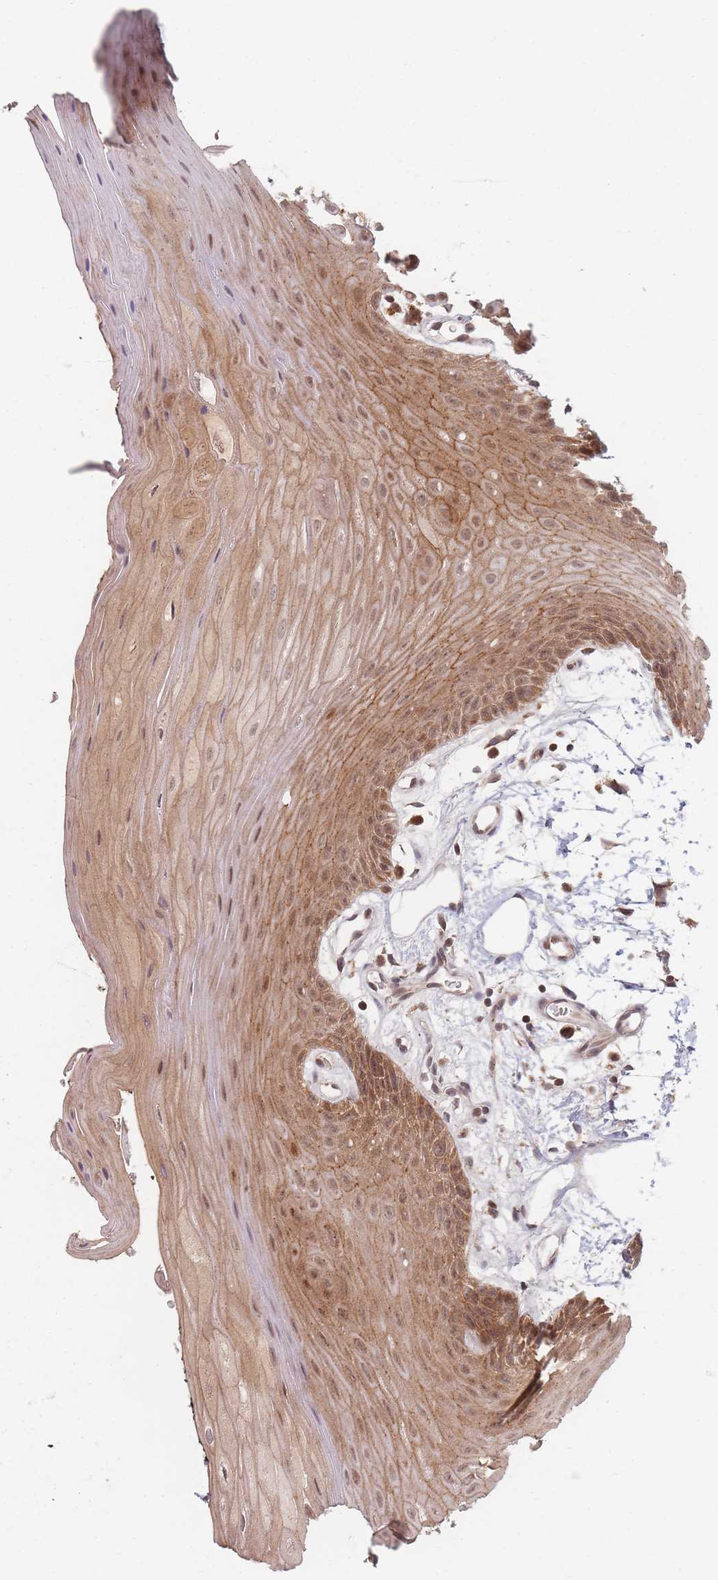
{"staining": {"intensity": "moderate", "quantity": ">75%", "location": "cytoplasmic/membranous,nuclear"}, "tissue": "oral mucosa", "cell_type": "Squamous epithelial cells", "image_type": "normal", "snomed": [{"axis": "morphology", "description": "Normal tissue, NOS"}, {"axis": "topography", "description": "Oral tissue"}, {"axis": "topography", "description": "Tounge, NOS"}], "caption": "Benign oral mucosa was stained to show a protein in brown. There is medium levels of moderate cytoplasmic/membranous,nuclear expression in about >75% of squamous epithelial cells. Nuclei are stained in blue.", "gene": "RADX", "patient": {"sex": "female", "age": 59}}